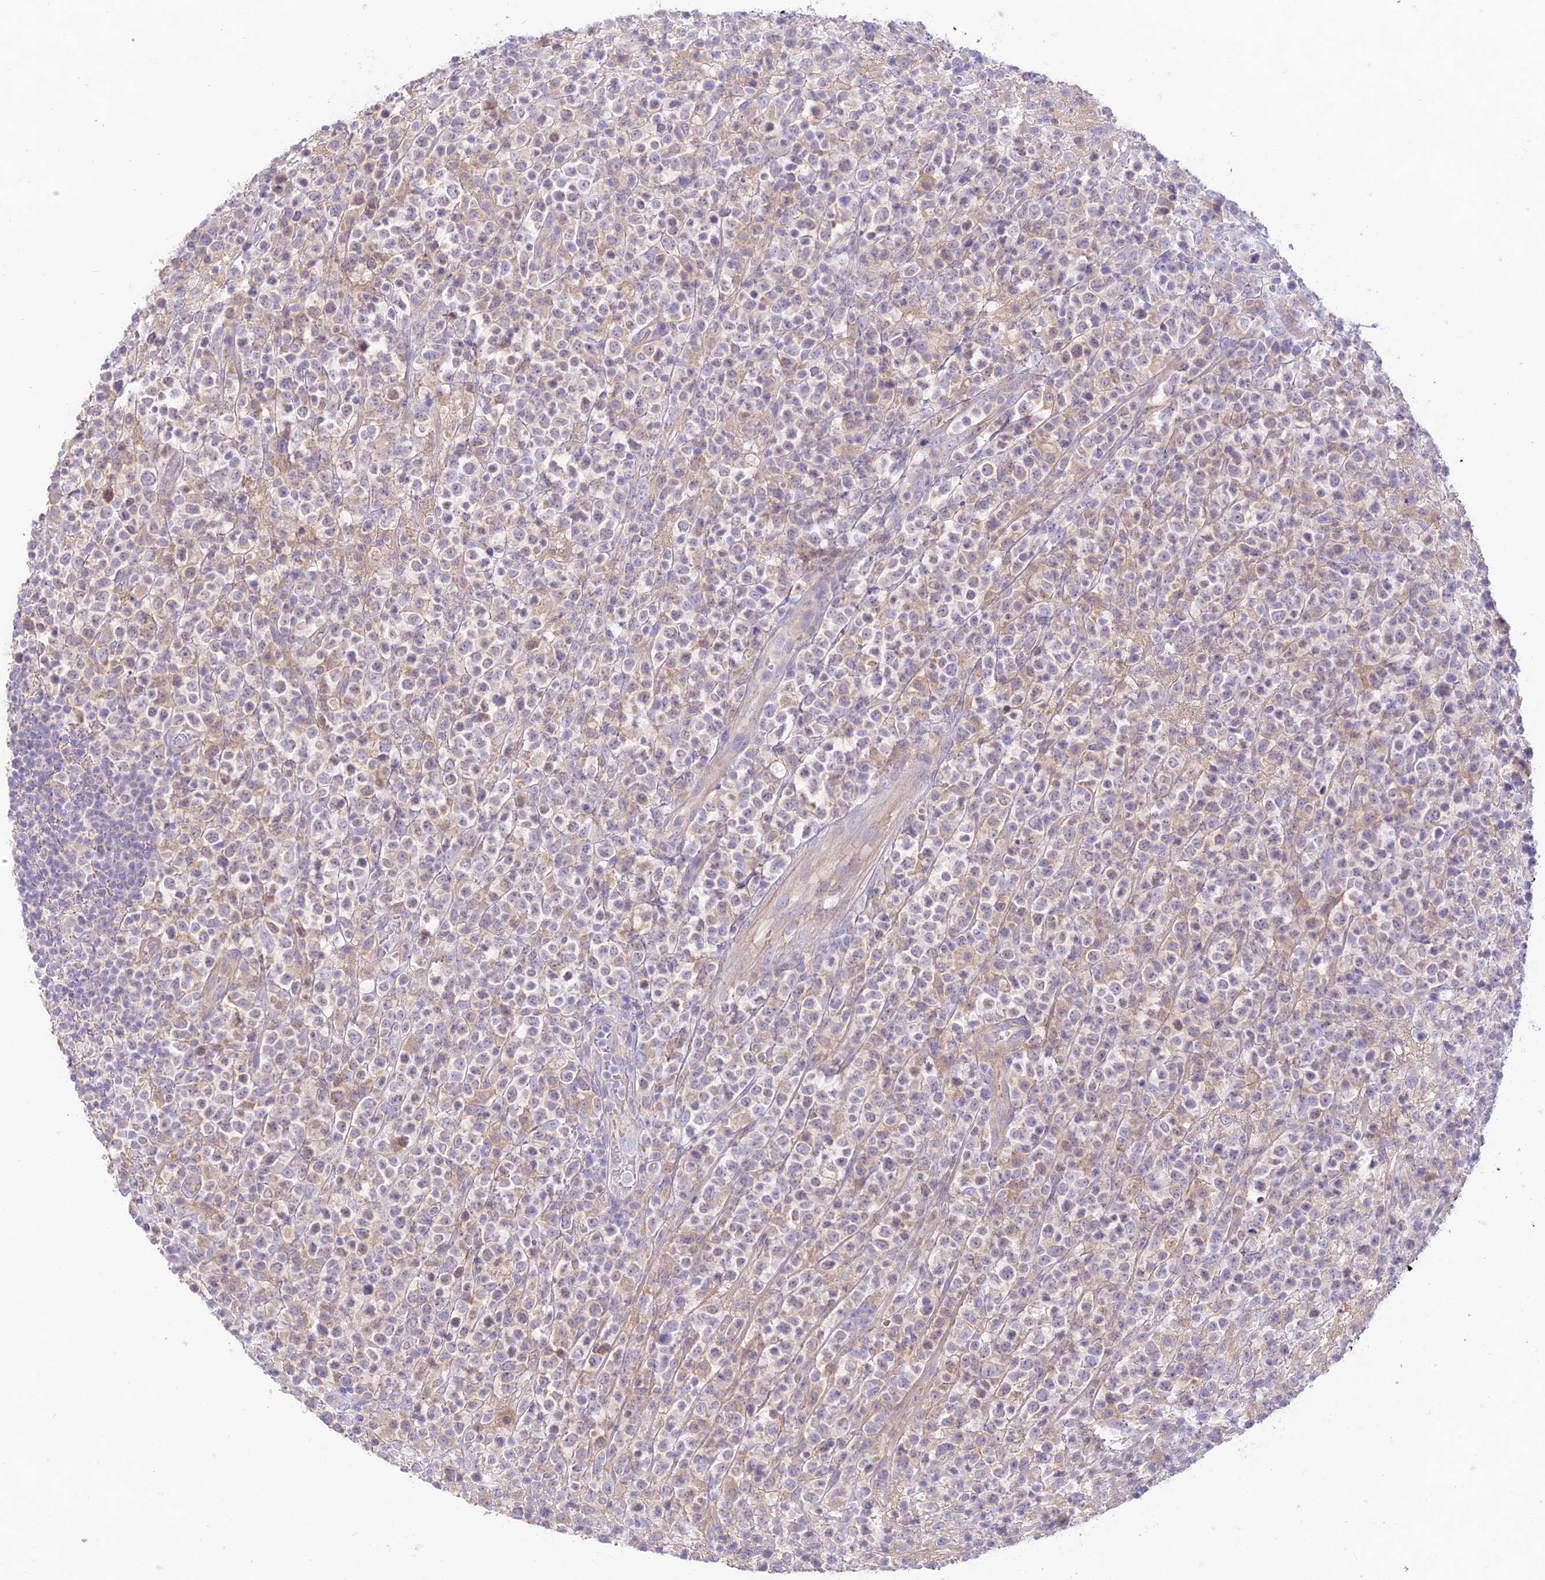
{"staining": {"intensity": "weak", "quantity": "<25%", "location": "cytoplasmic/membranous"}, "tissue": "lymphoma", "cell_type": "Tumor cells", "image_type": "cancer", "snomed": [{"axis": "morphology", "description": "Malignant lymphoma, non-Hodgkin's type, High grade"}, {"axis": "topography", "description": "Colon"}], "caption": "An immunohistochemistry micrograph of malignant lymphoma, non-Hodgkin's type (high-grade) is shown. There is no staining in tumor cells of malignant lymphoma, non-Hodgkin's type (high-grade). (Brightfield microscopy of DAB (3,3'-diaminobenzidine) immunohistochemistry at high magnification).", "gene": "NLRP9", "patient": {"sex": "female", "age": 53}}